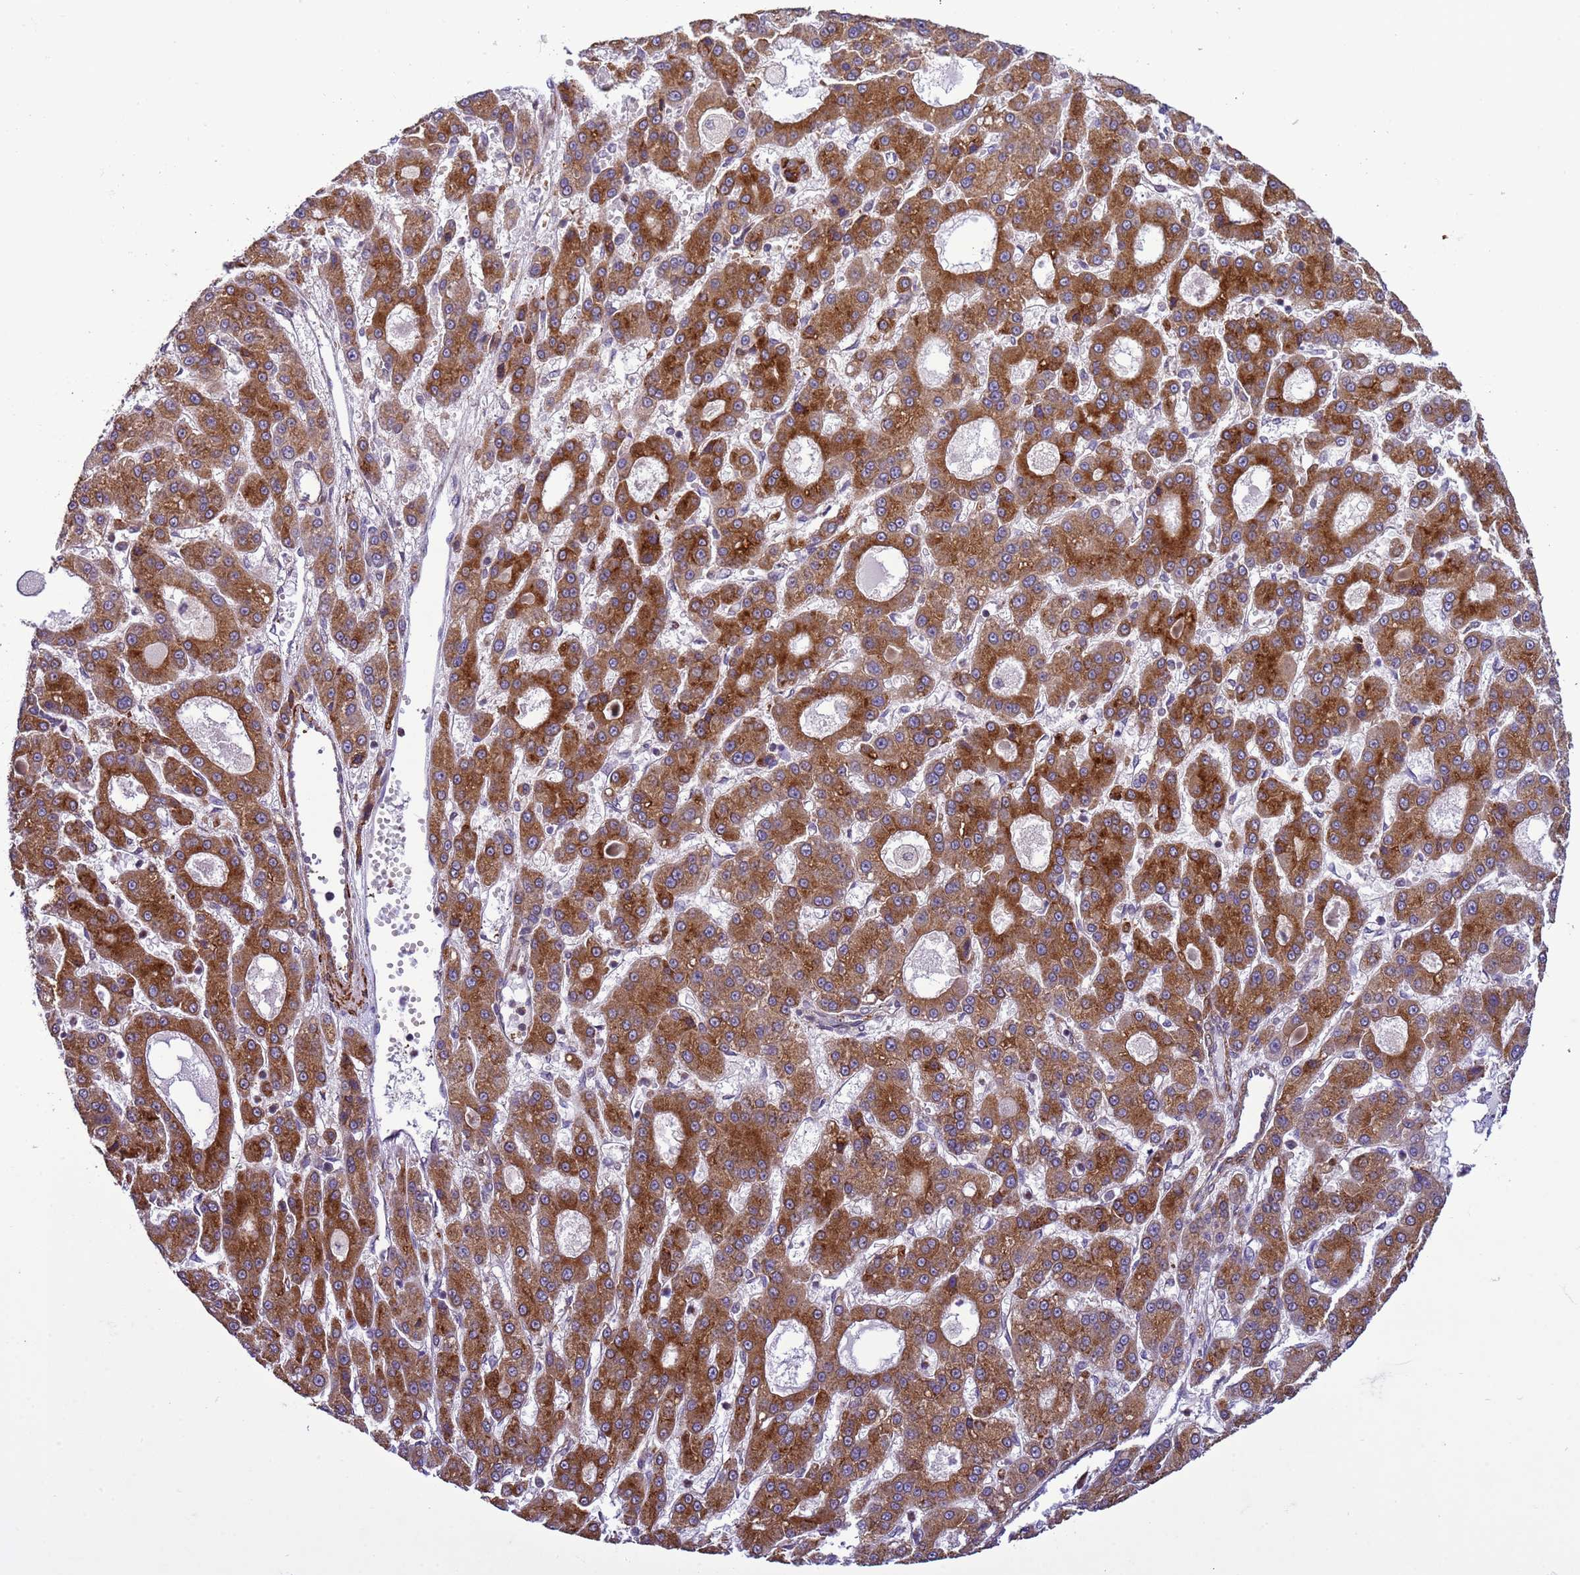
{"staining": {"intensity": "strong", "quantity": ">75%", "location": "cytoplasmic/membranous"}, "tissue": "liver cancer", "cell_type": "Tumor cells", "image_type": "cancer", "snomed": [{"axis": "morphology", "description": "Carcinoma, Hepatocellular, NOS"}, {"axis": "topography", "description": "Liver"}], "caption": "The histopathology image demonstrates staining of liver hepatocellular carcinoma, revealing strong cytoplasmic/membranous protein positivity (brown color) within tumor cells.", "gene": "GEN1", "patient": {"sex": "male", "age": 70}}